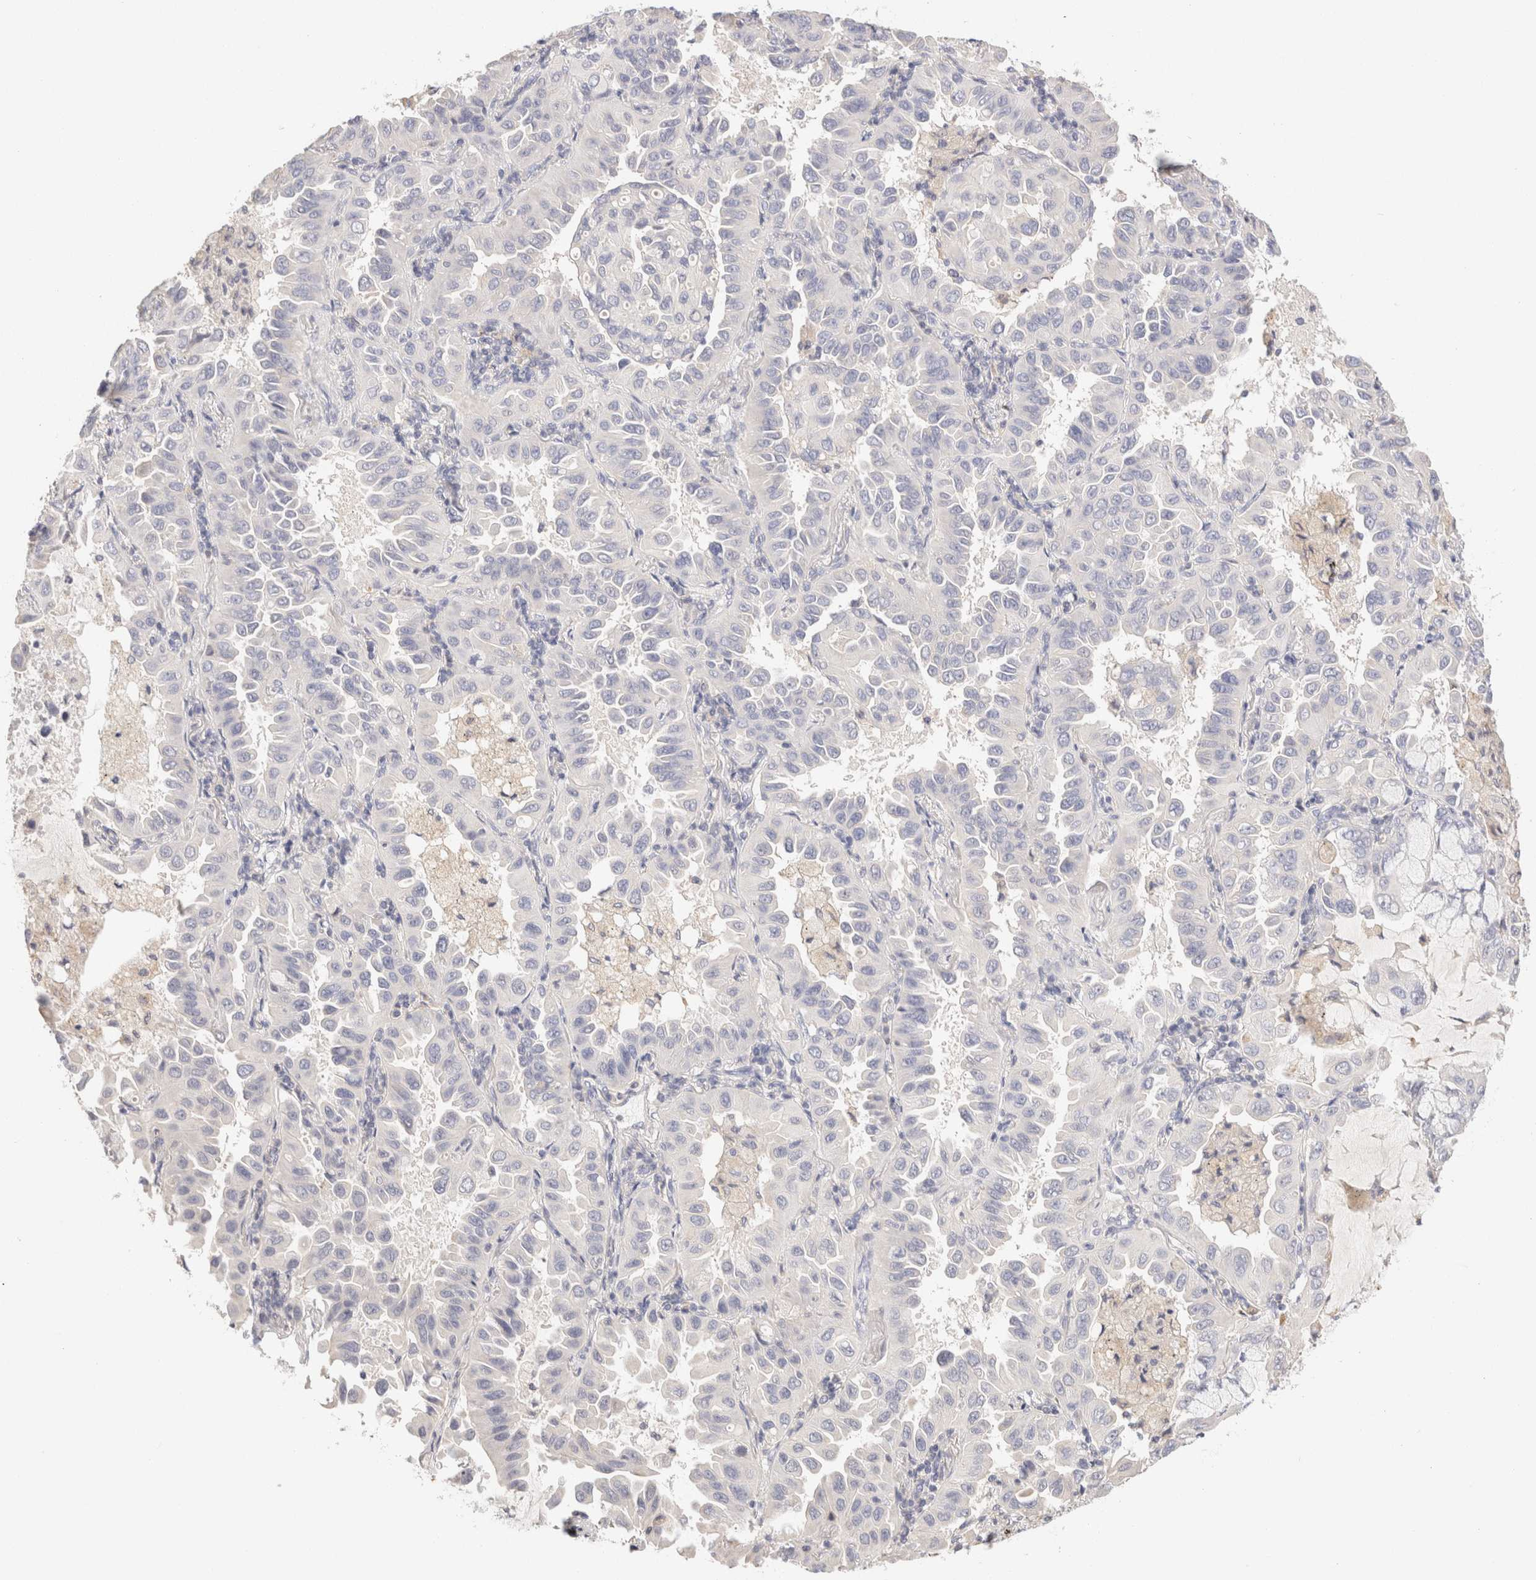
{"staining": {"intensity": "negative", "quantity": "none", "location": "none"}, "tissue": "lung cancer", "cell_type": "Tumor cells", "image_type": "cancer", "snomed": [{"axis": "morphology", "description": "Adenocarcinoma, NOS"}, {"axis": "topography", "description": "Lung"}], "caption": "The micrograph exhibits no staining of tumor cells in adenocarcinoma (lung).", "gene": "SCGB2A2", "patient": {"sex": "male", "age": 64}}